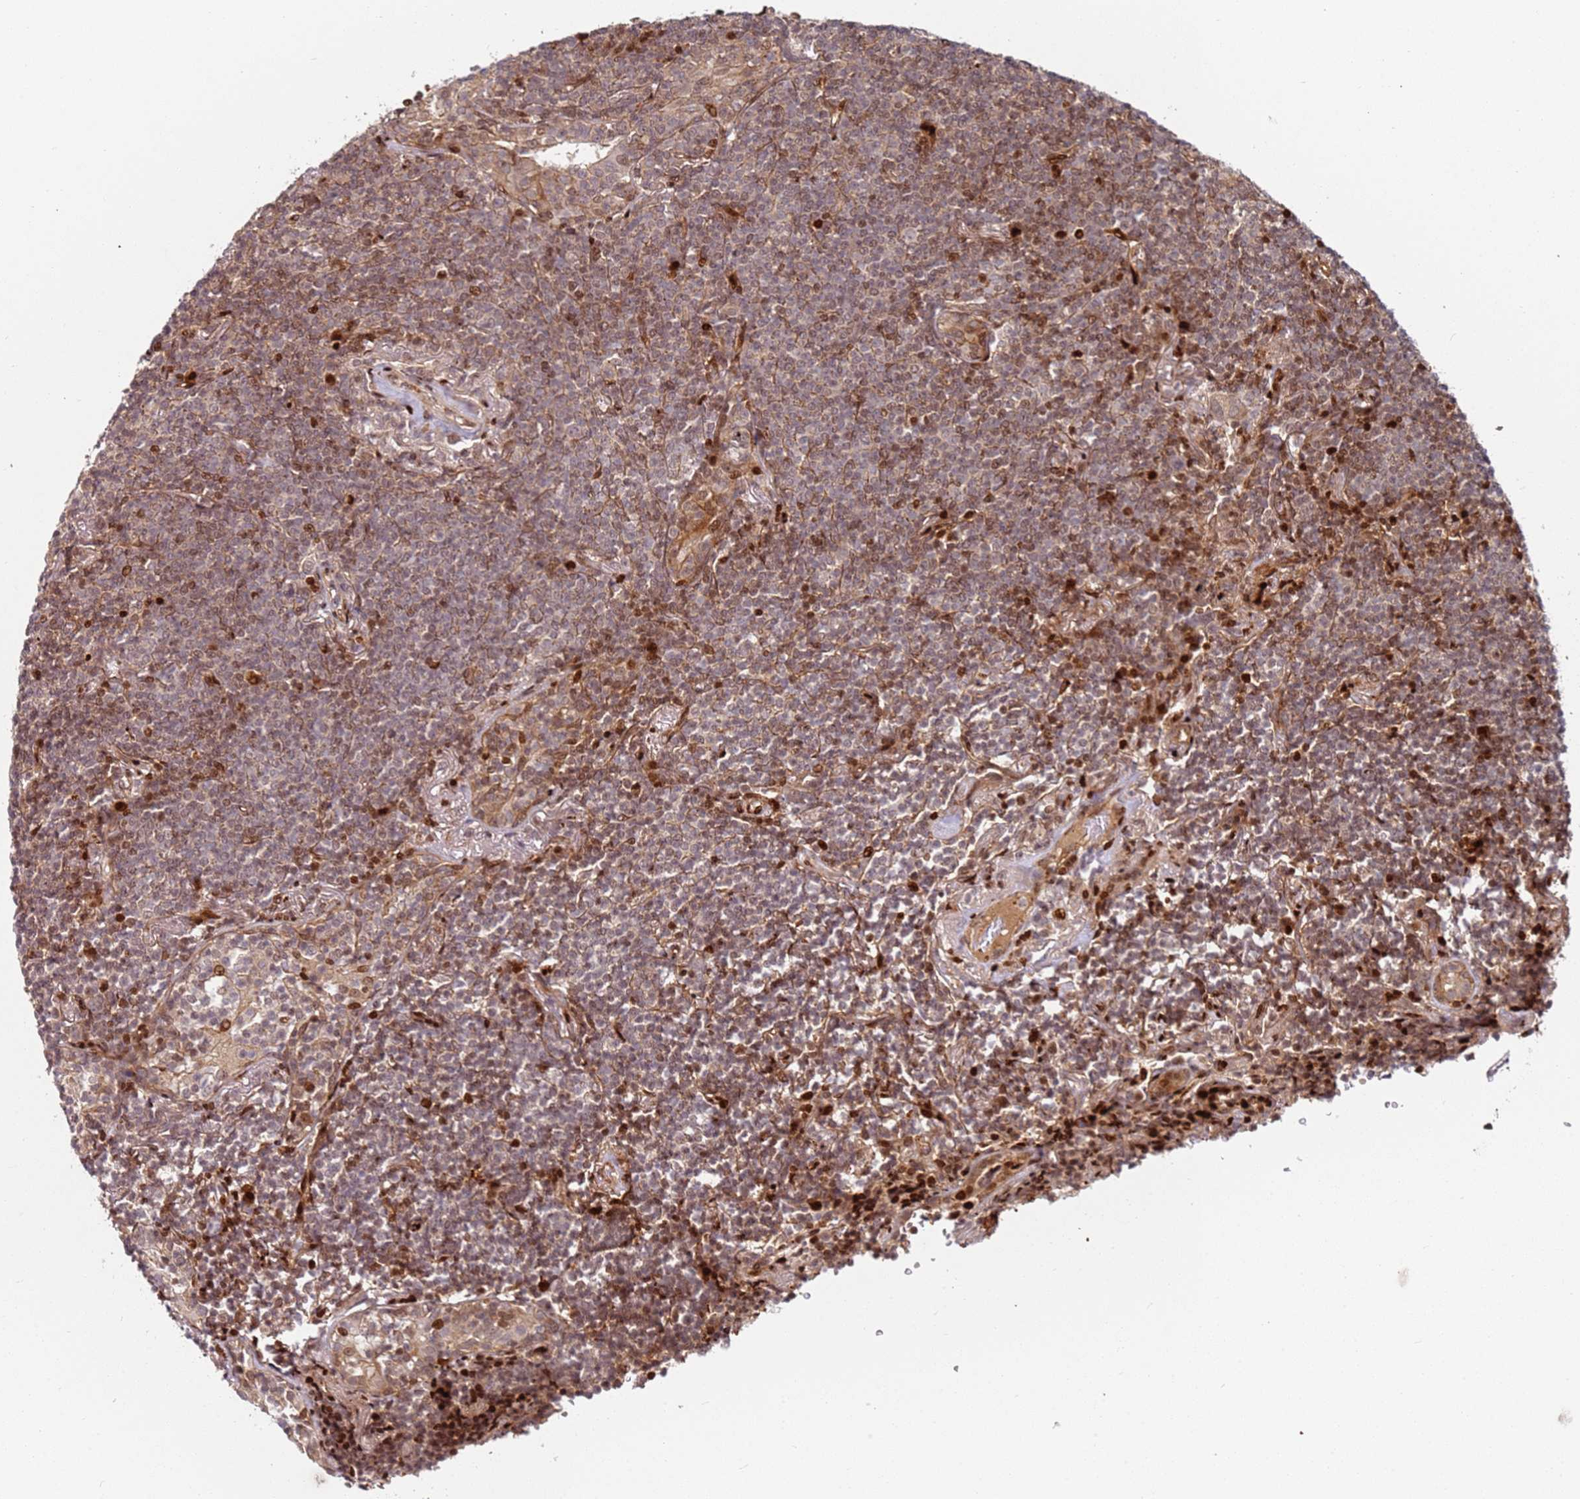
{"staining": {"intensity": "weak", "quantity": "25%-75%", "location": "cytoplasmic/membranous,nuclear"}, "tissue": "lymphoma", "cell_type": "Tumor cells", "image_type": "cancer", "snomed": [{"axis": "morphology", "description": "Malignant lymphoma, non-Hodgkin's type, Low grade"}, {"axis": "topography", "description": "Lung"}], "caption": "High-power microscopy captured an immunohistochemistry (IHC) photomicrograph of malignant lymphoma, non-Hodgkin's type (low-grade), revealing weak cytoplasmic/membranous and nuclear expression in approximately 25%-75% of tumor cells.", "gene": "TMEM233", "patient": {"sex": "female", "age": 71}}